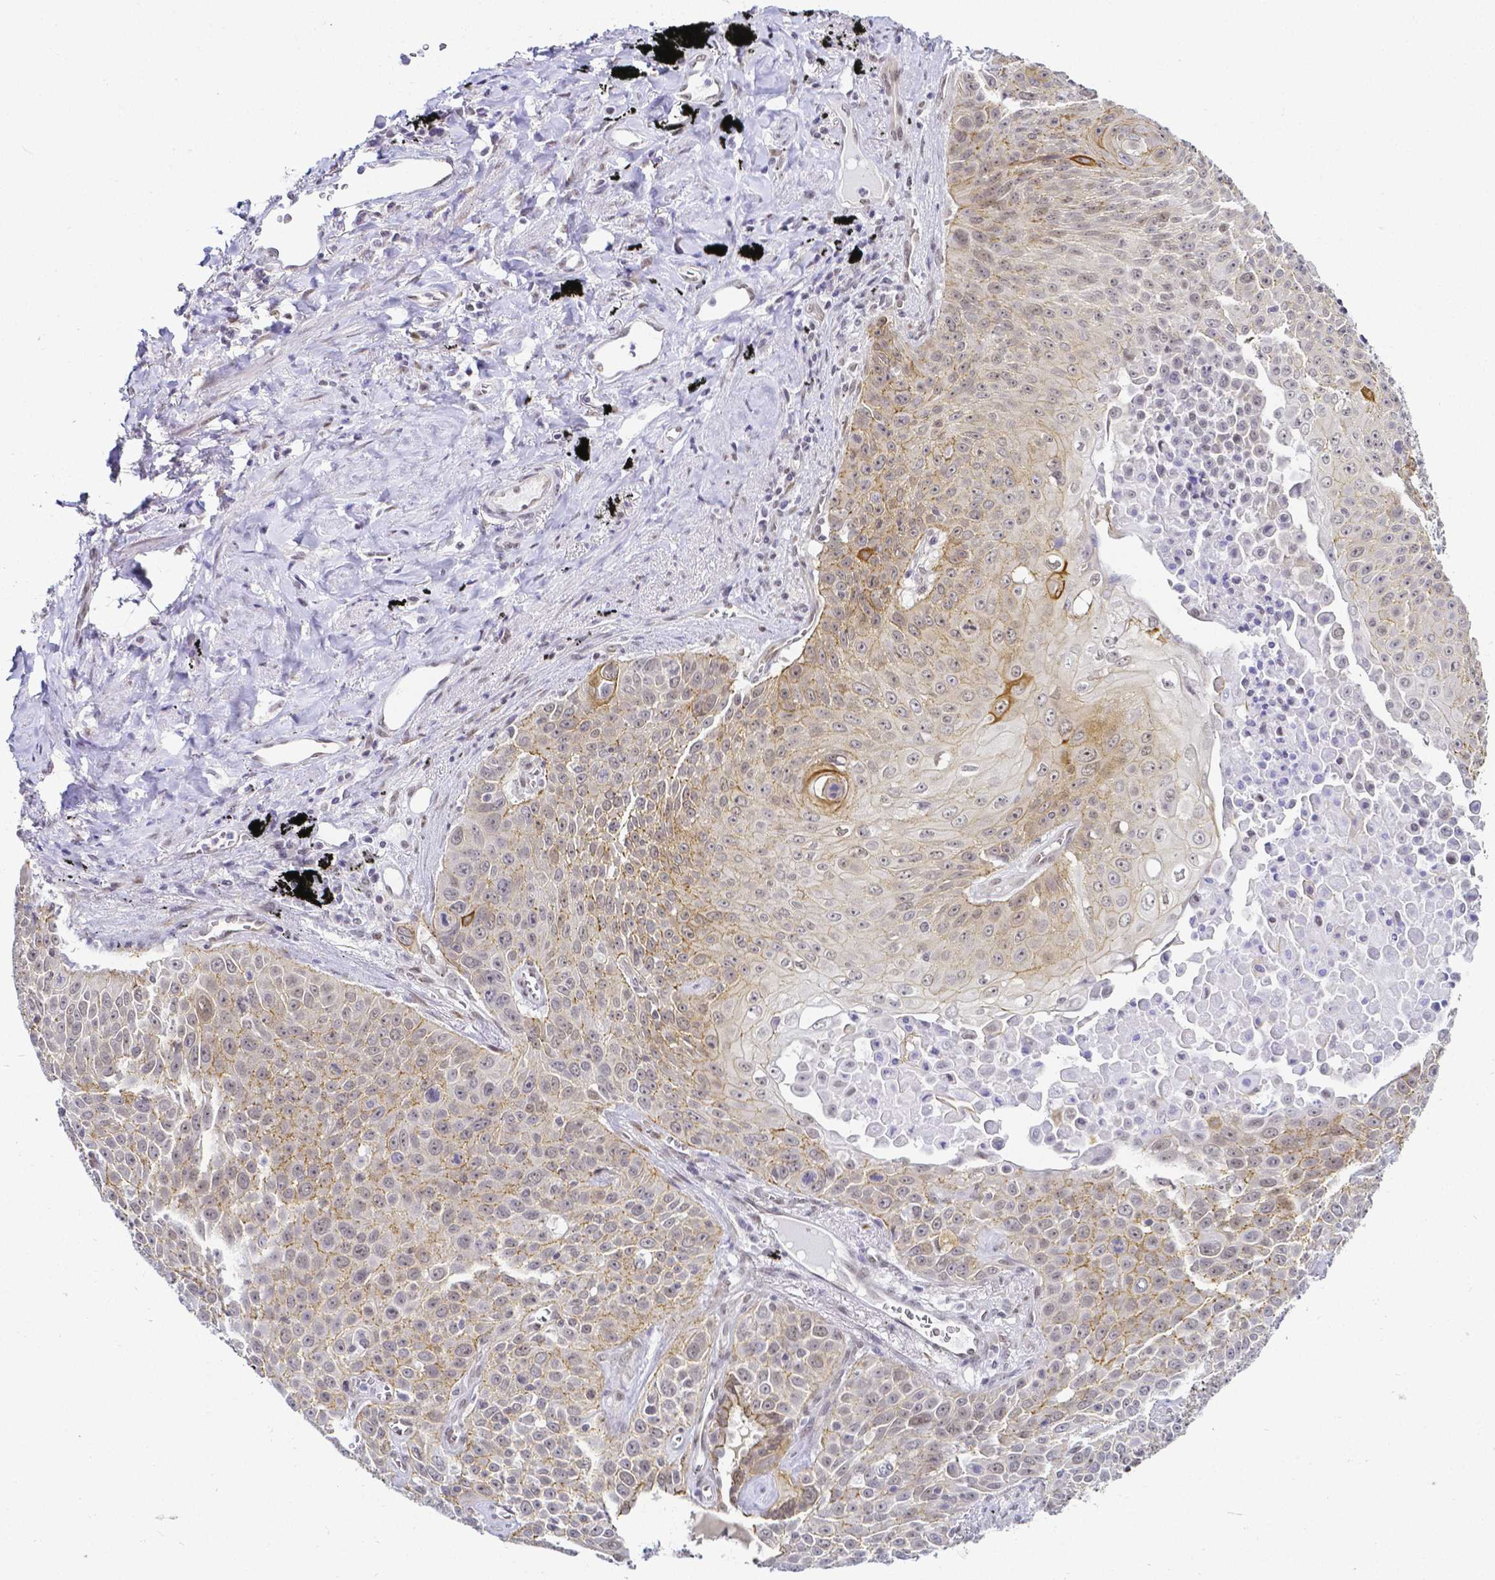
{"staining": {"intensity": "moderate", "quantity": "<25%", "location": "cytoplasmic/membranous"}, "tissue": "lung cancer", "cell_type": "Tumor cells", "image_type": "cancer", "snomed": [{"axis": "morphology", "description": "Squamous cell carcinoma, NOS"}, {"axis": "morphology", "description": "Squamous cell carcinoma, metastatic, NOS"}, {"axis": "topography", "description": "Lymph node"}, {"axis": "topography", "description": "Lung"}], "caption": "Immunohistochemical staining of human lung cancer shows low levels of moderate cytoplasmic/membranous staining in about <25% of tumor cells. Ihc stains the protein of interest in brown and the nuclei are stained blue.", "gene": "FAM83G", "patient": {"sex": "female", "age": 62}}